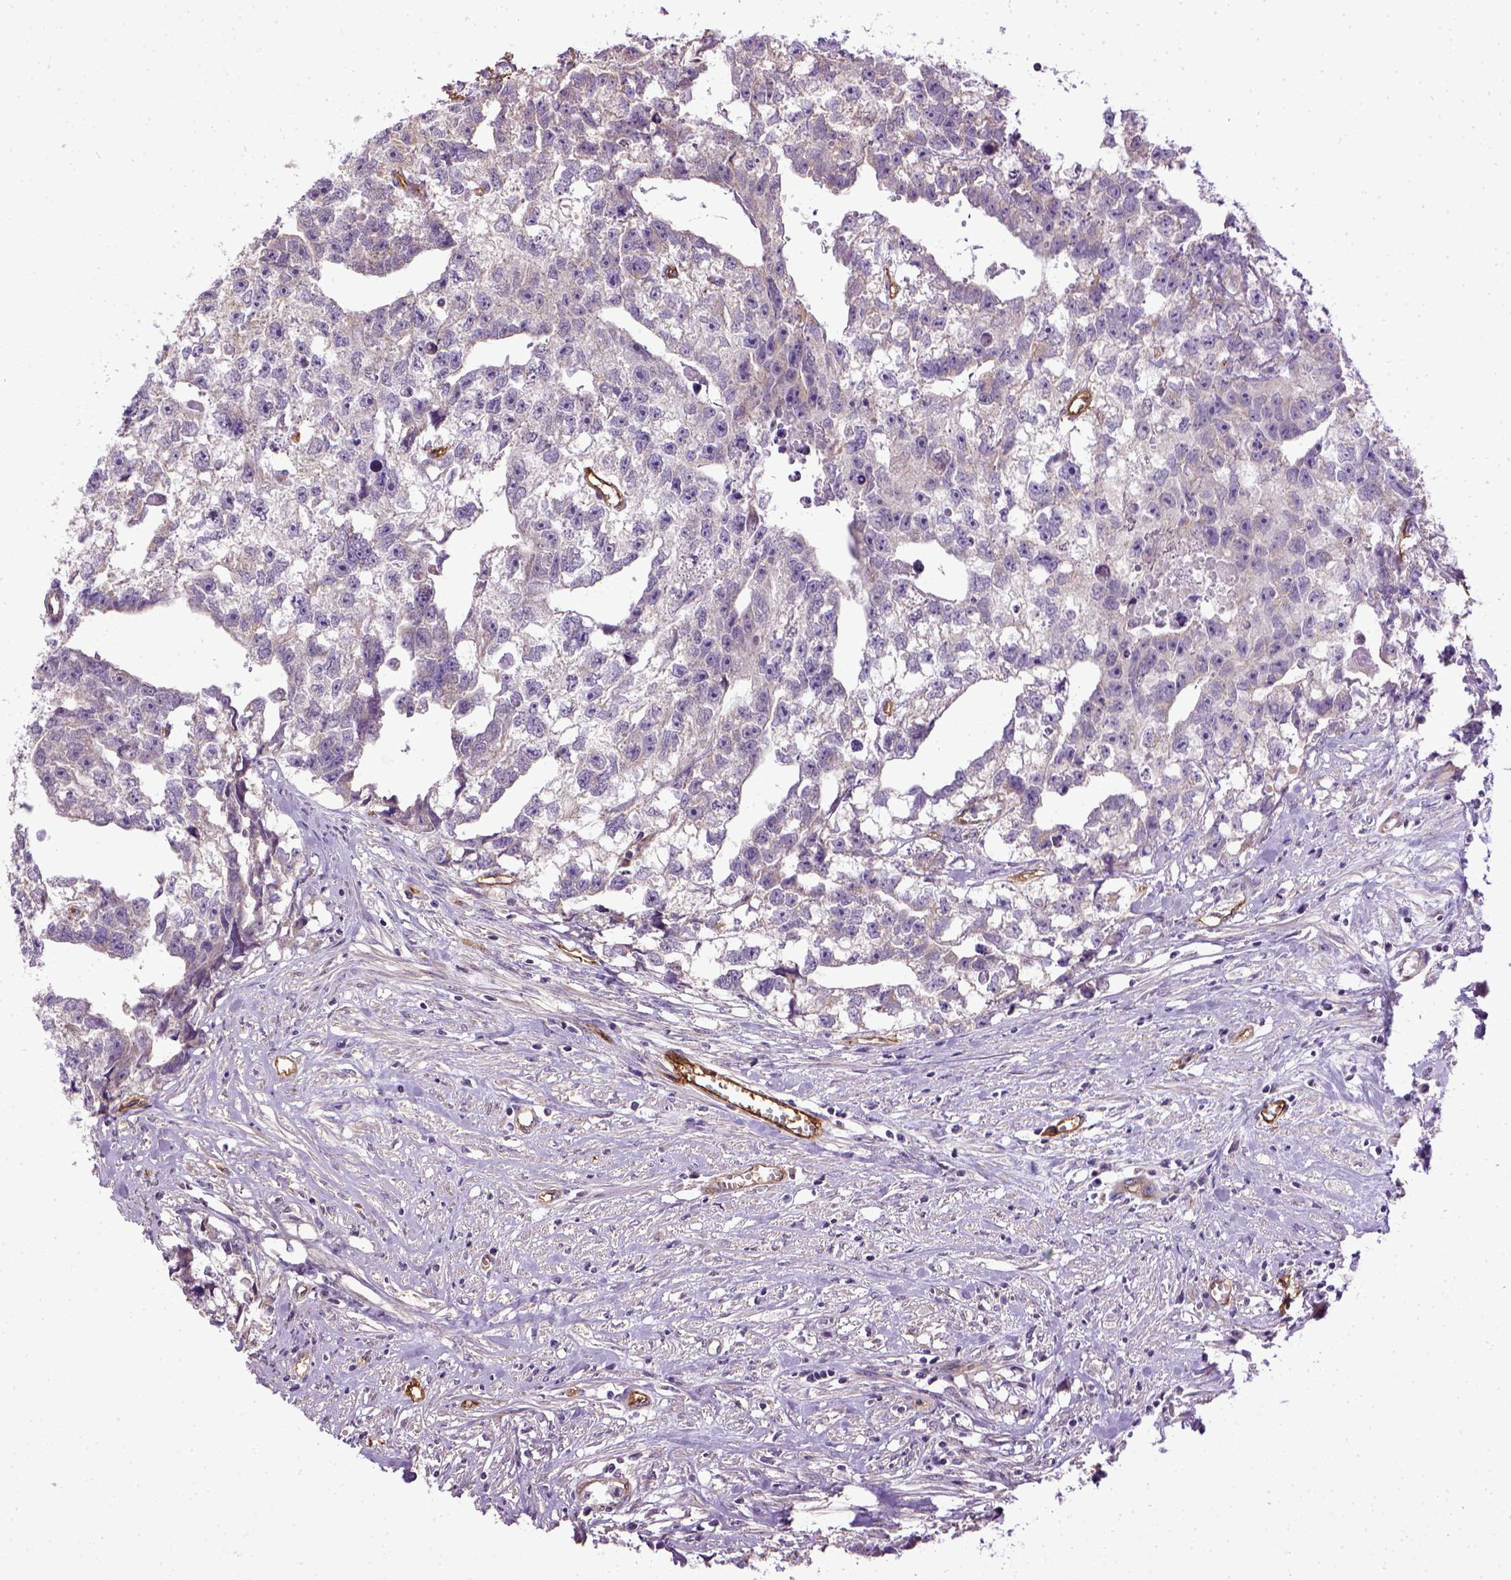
{"staining": {"intensity": "negative", "quantity": "none", "location": "none"}, "tissue": "testis cancer", "cell_type": "Tumor cells", "image_type": "cancer", "snomed": [{"axis": "morphology", "description": "Carcinoma, Embryonal, NOS"}, {"axis": "morphology", "description": "Teratoma, malignant, NOS"}, {"axis": "topography", "description": "Testis"}], "caption": "A histopathology image of human testis malignant teratoma is negative for staining in tumor cells.", "gene": "ENG", "patient": {"sex": "male", "age": 44}}